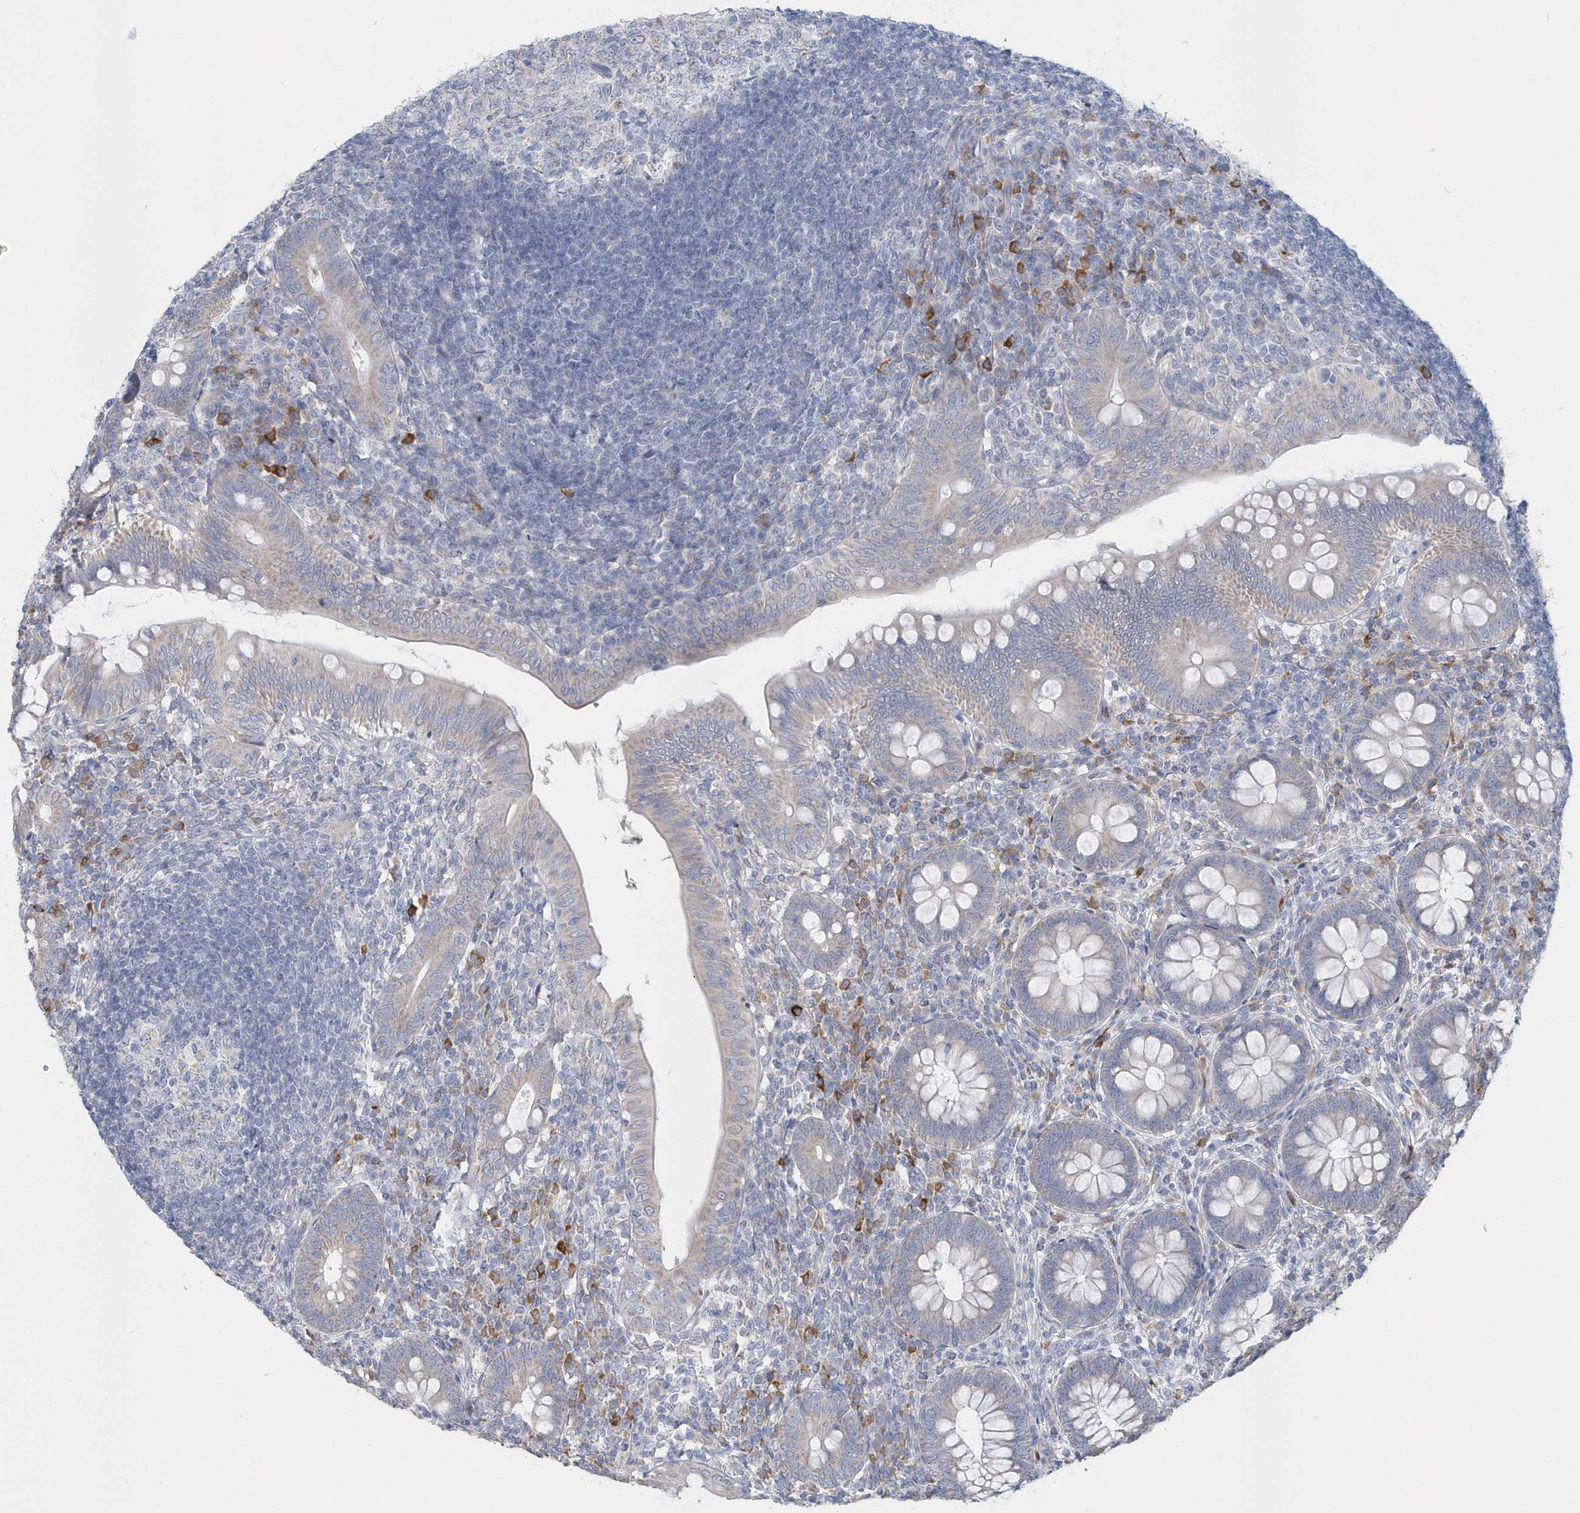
{"staining": {"intensity": "weak", "quantity": "<25%", "location": "cytoplasmic/membranous"}, "tissue": "appendix", "cell_type": "Glandular cells", "image_type": "normal", "snomed": [{"axis": "morphology", "description": "Normal tissue, NOS"}, {"axis": "topography", "description": "Appendix"}], "caption": "This is an immunohistochemistry photomicrograph of unremarkable appendix. There is no expression in glandular cells.", "gene": "SPATA18", "patient": {"sex": "male", "age": 14}}